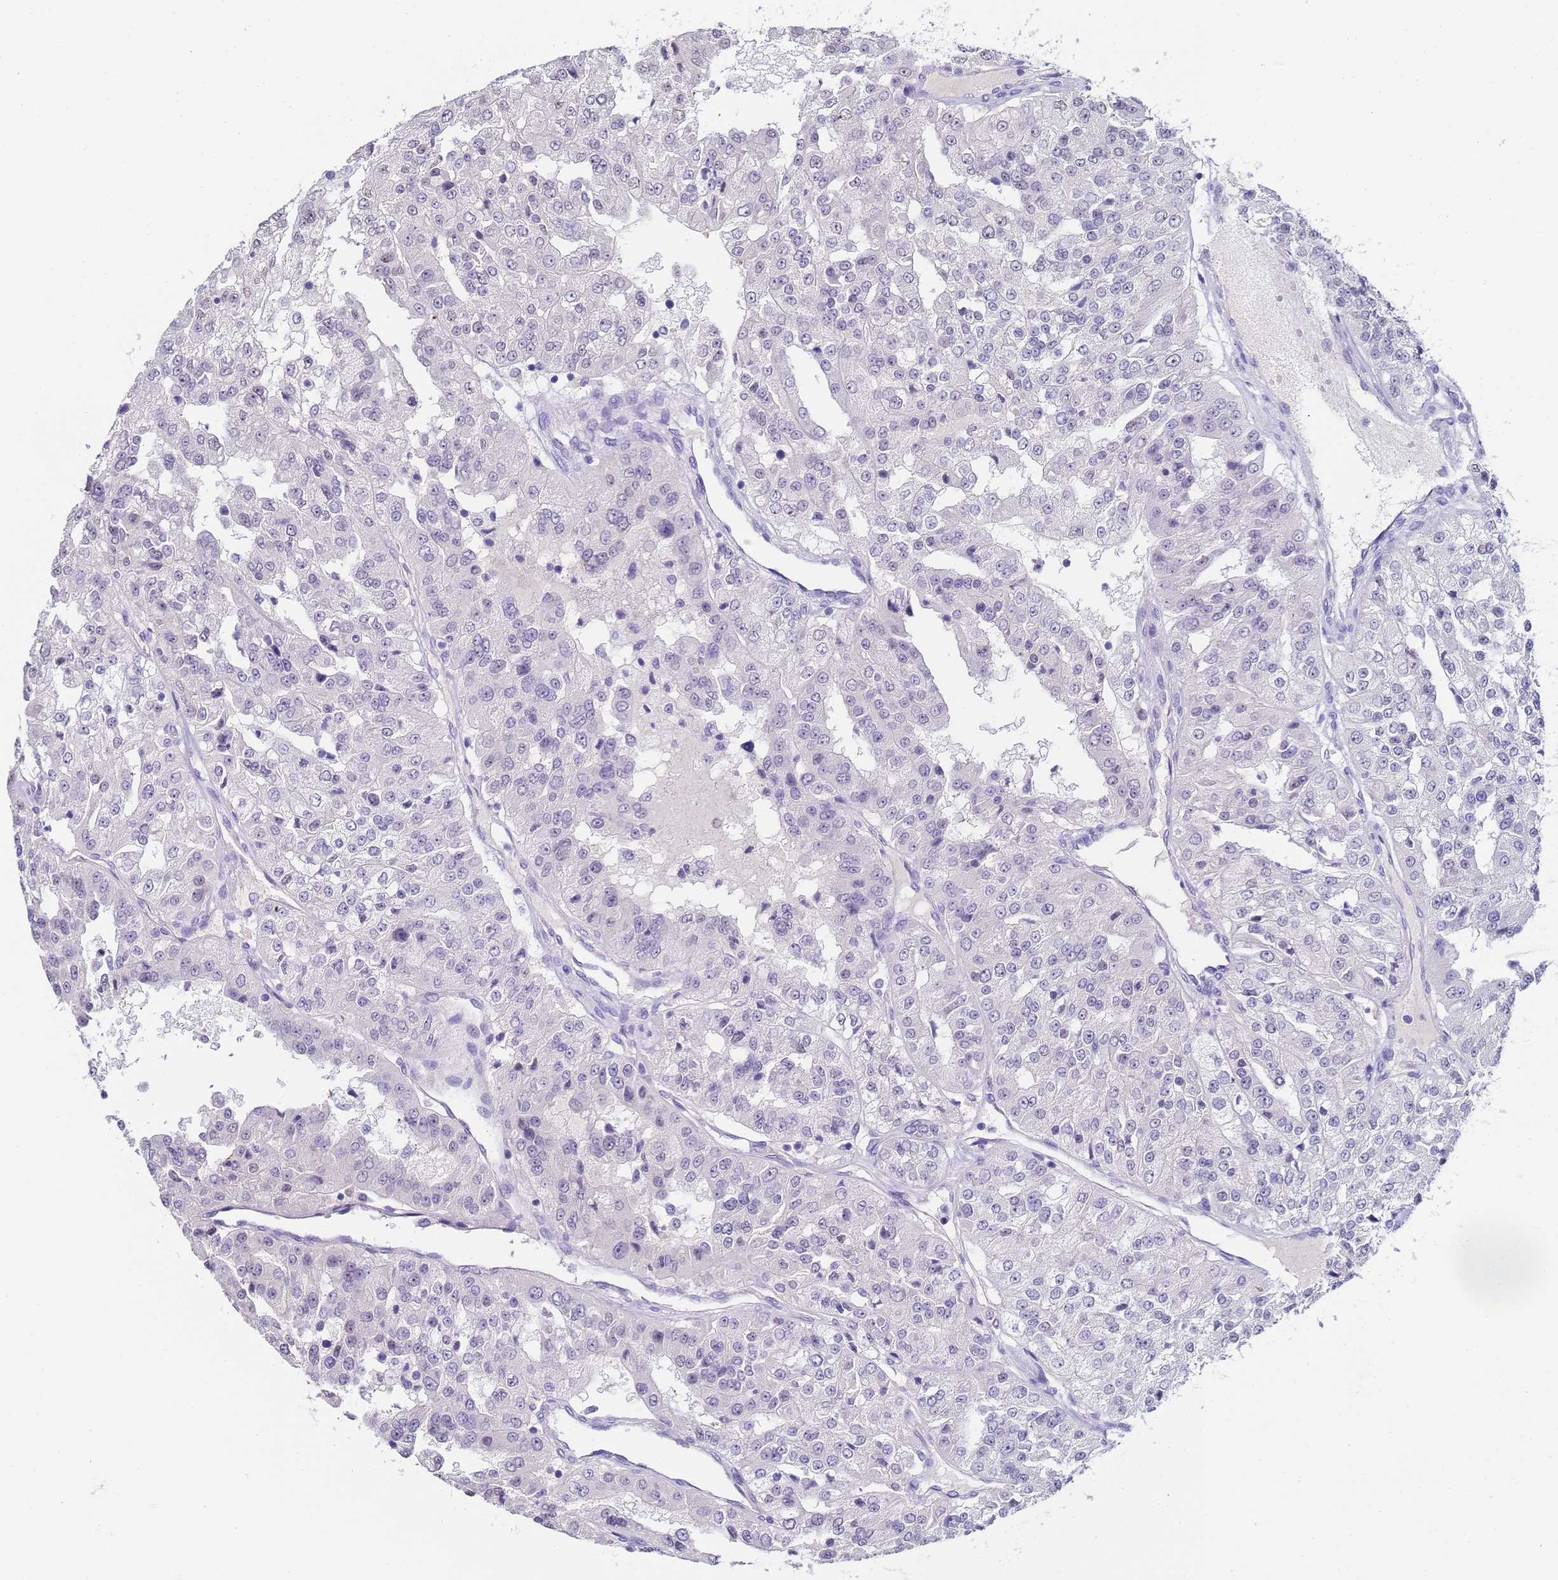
{"staining": {"intensity": "negative", "quantity": "none", "location": "none"}, "tissue": "renal cancer", "cell_type": "Tumor cells", "image_type": "cancer", "snomed": [{"axis": "morphology", "description": "Adenocarcinoma, NOS"}, {"axis": "topography", "description": "Kidney"}], "caption": "This is a histopathology image of immunohistochemistry staining of renal adenocarcinoma, which shows no staining in tumor cells. (Stains: DAB (3,3'-diaminobenzidine) immunohistochemistry (IHC) with hematoxylin counter stain, Microscopy: brightfield microscopy at high magnification).", "gene": "CTRC", "patient": {"sex": "female", "age": 63}}